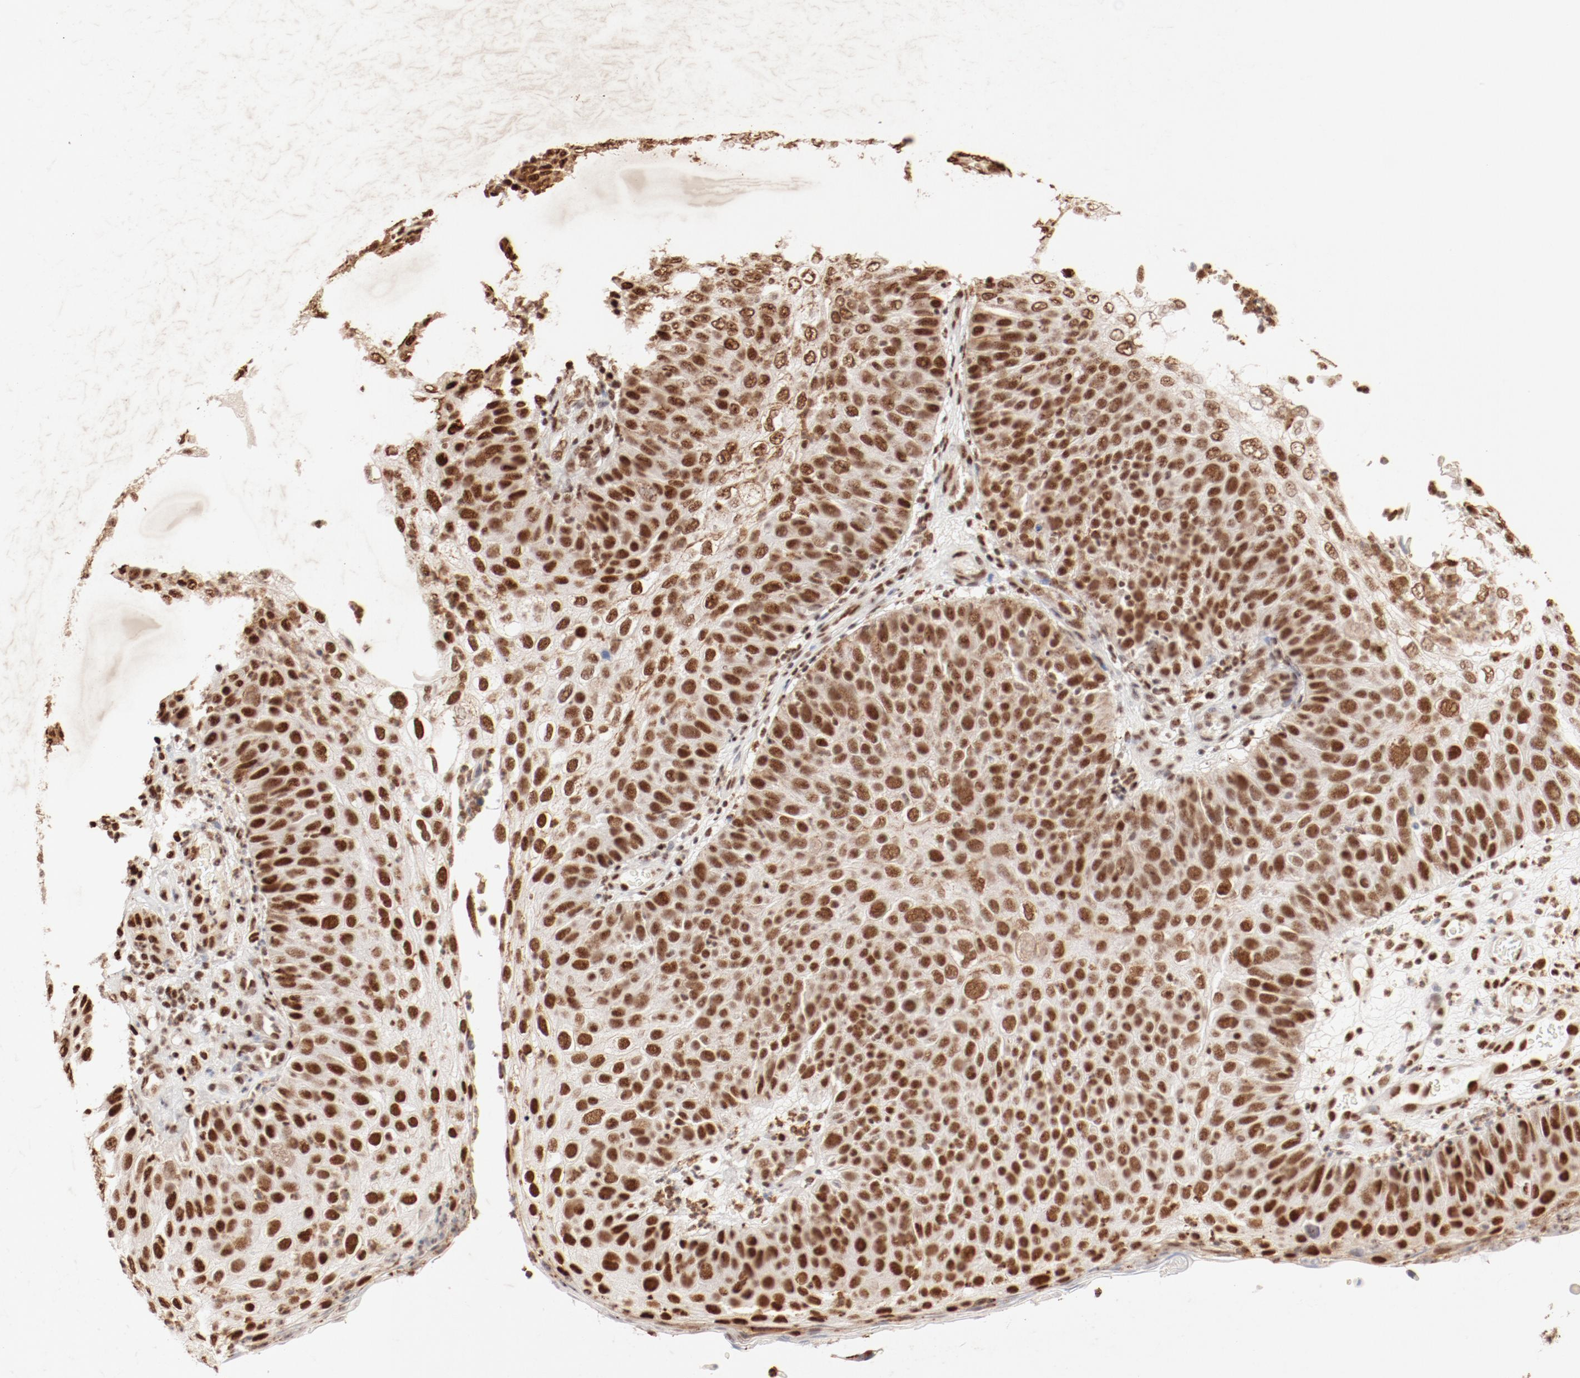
{"staining": {"intensity": "strong", "quantity": ">75%", "location": "nuclear"}, "tissue": "skin cancer", "cell_type": "Tumor cells", "image_type": "cancer", "snomed": [{"axis": "morphology", "description": "Squamous cell carcinoma, NOS"}, {"axis": "topography", "description": "Skin"}], "caption": "Immunohistochemical staining of human skin cancer shows high levels of strong nuclear staining in approximately >75% of tumor cells. (DAB (3,3'-diaminobenzidine) IHC with brightfield microscopy, high magnification).", "gene": "FAM50A", "patient": {"sex": "male", "age": 87}}